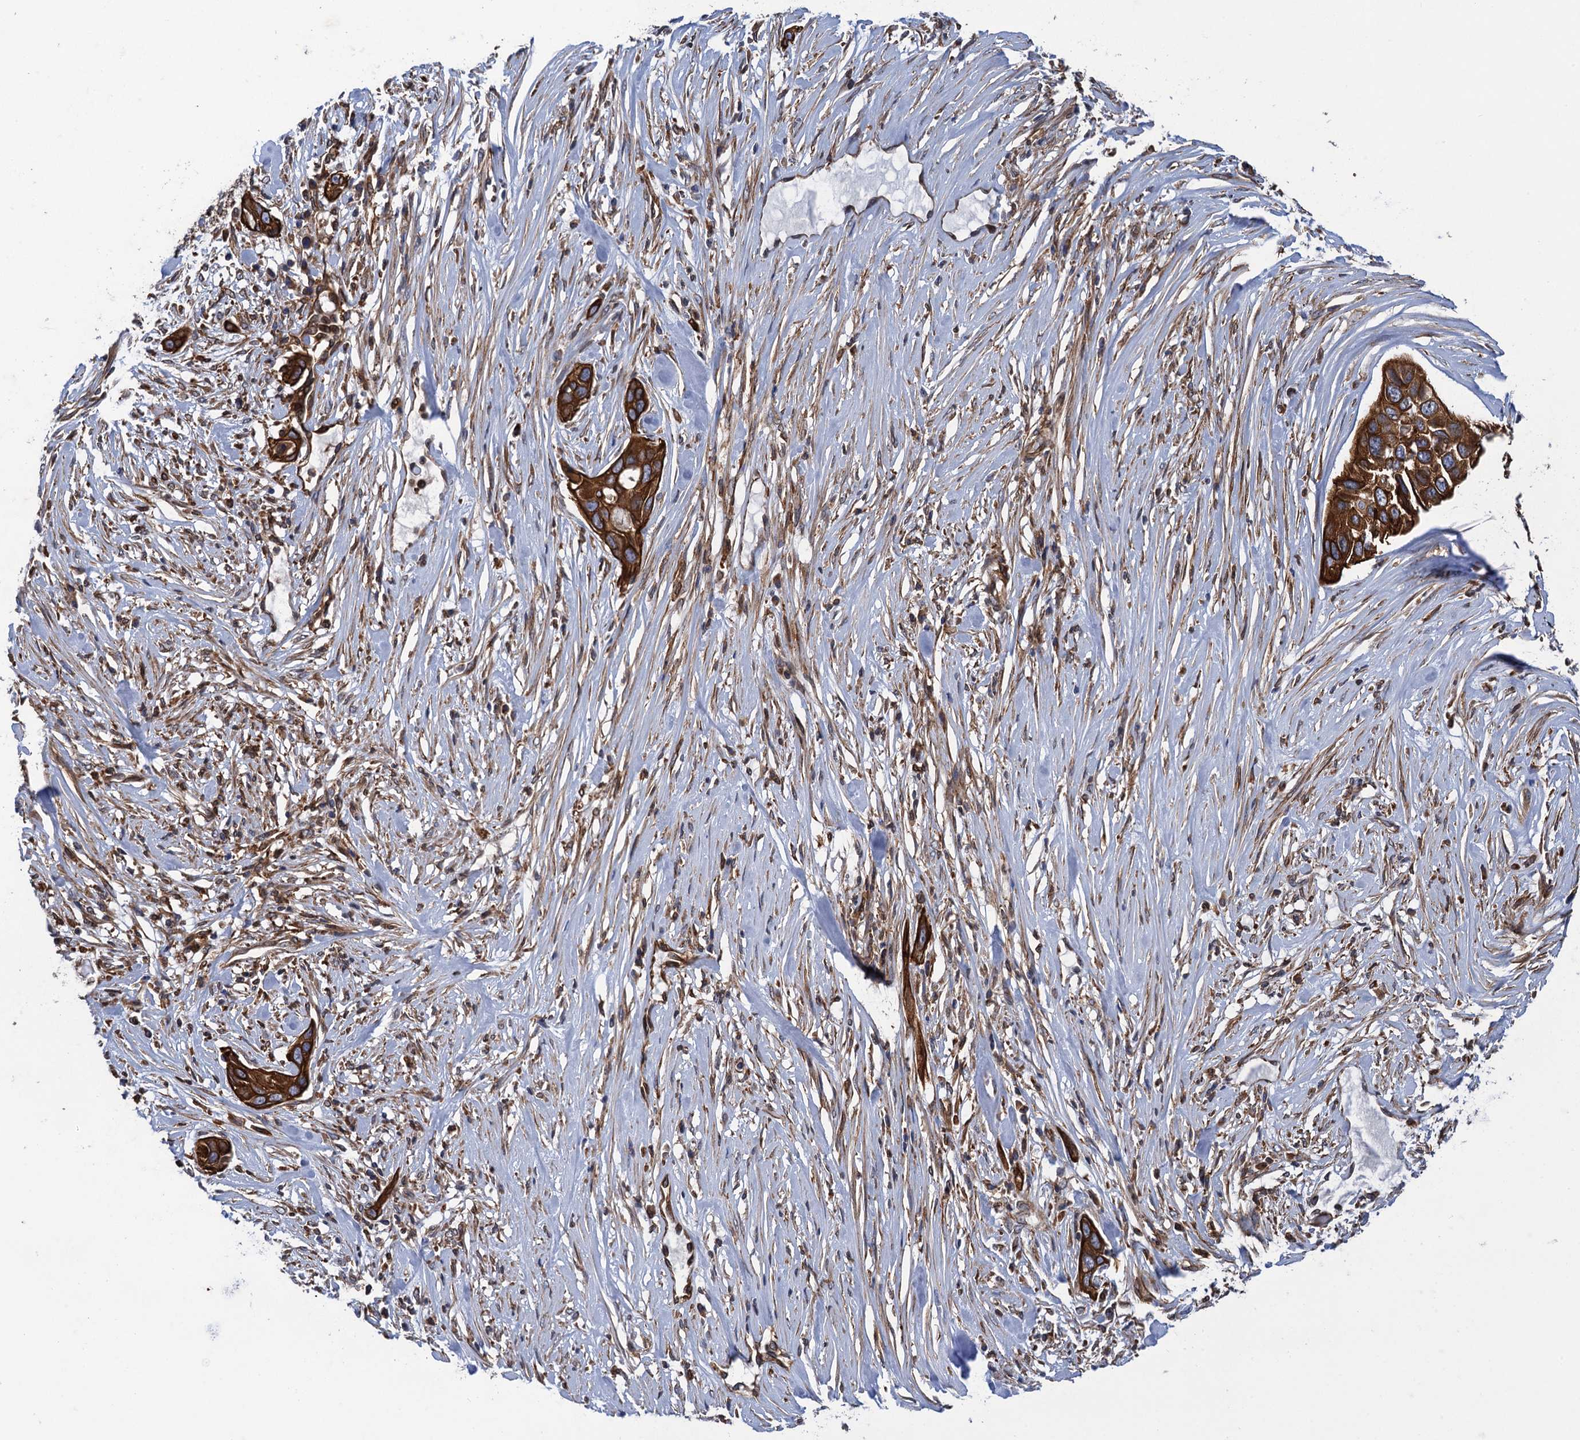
{"staining": {"intensity": "strong", "quantity": ">75%", "location": "cytoplasmic/membranous"}, "tissue": "pancreatic cancer", "cell_type": "Tumor cells", "image_type": "cancer", "snomed": [{"axis": "morphology", "description": "Adenocarcinoma, NOS"}, {"axis": "topography", "description": "Pancreas"}], "caption": "Human adenocarcinoma (pancreatic) stained with a protein marker exhibits strong staining in tumor cells.", "gene": "ARMC5", "patient": {"sex": "female", "age": 60}}